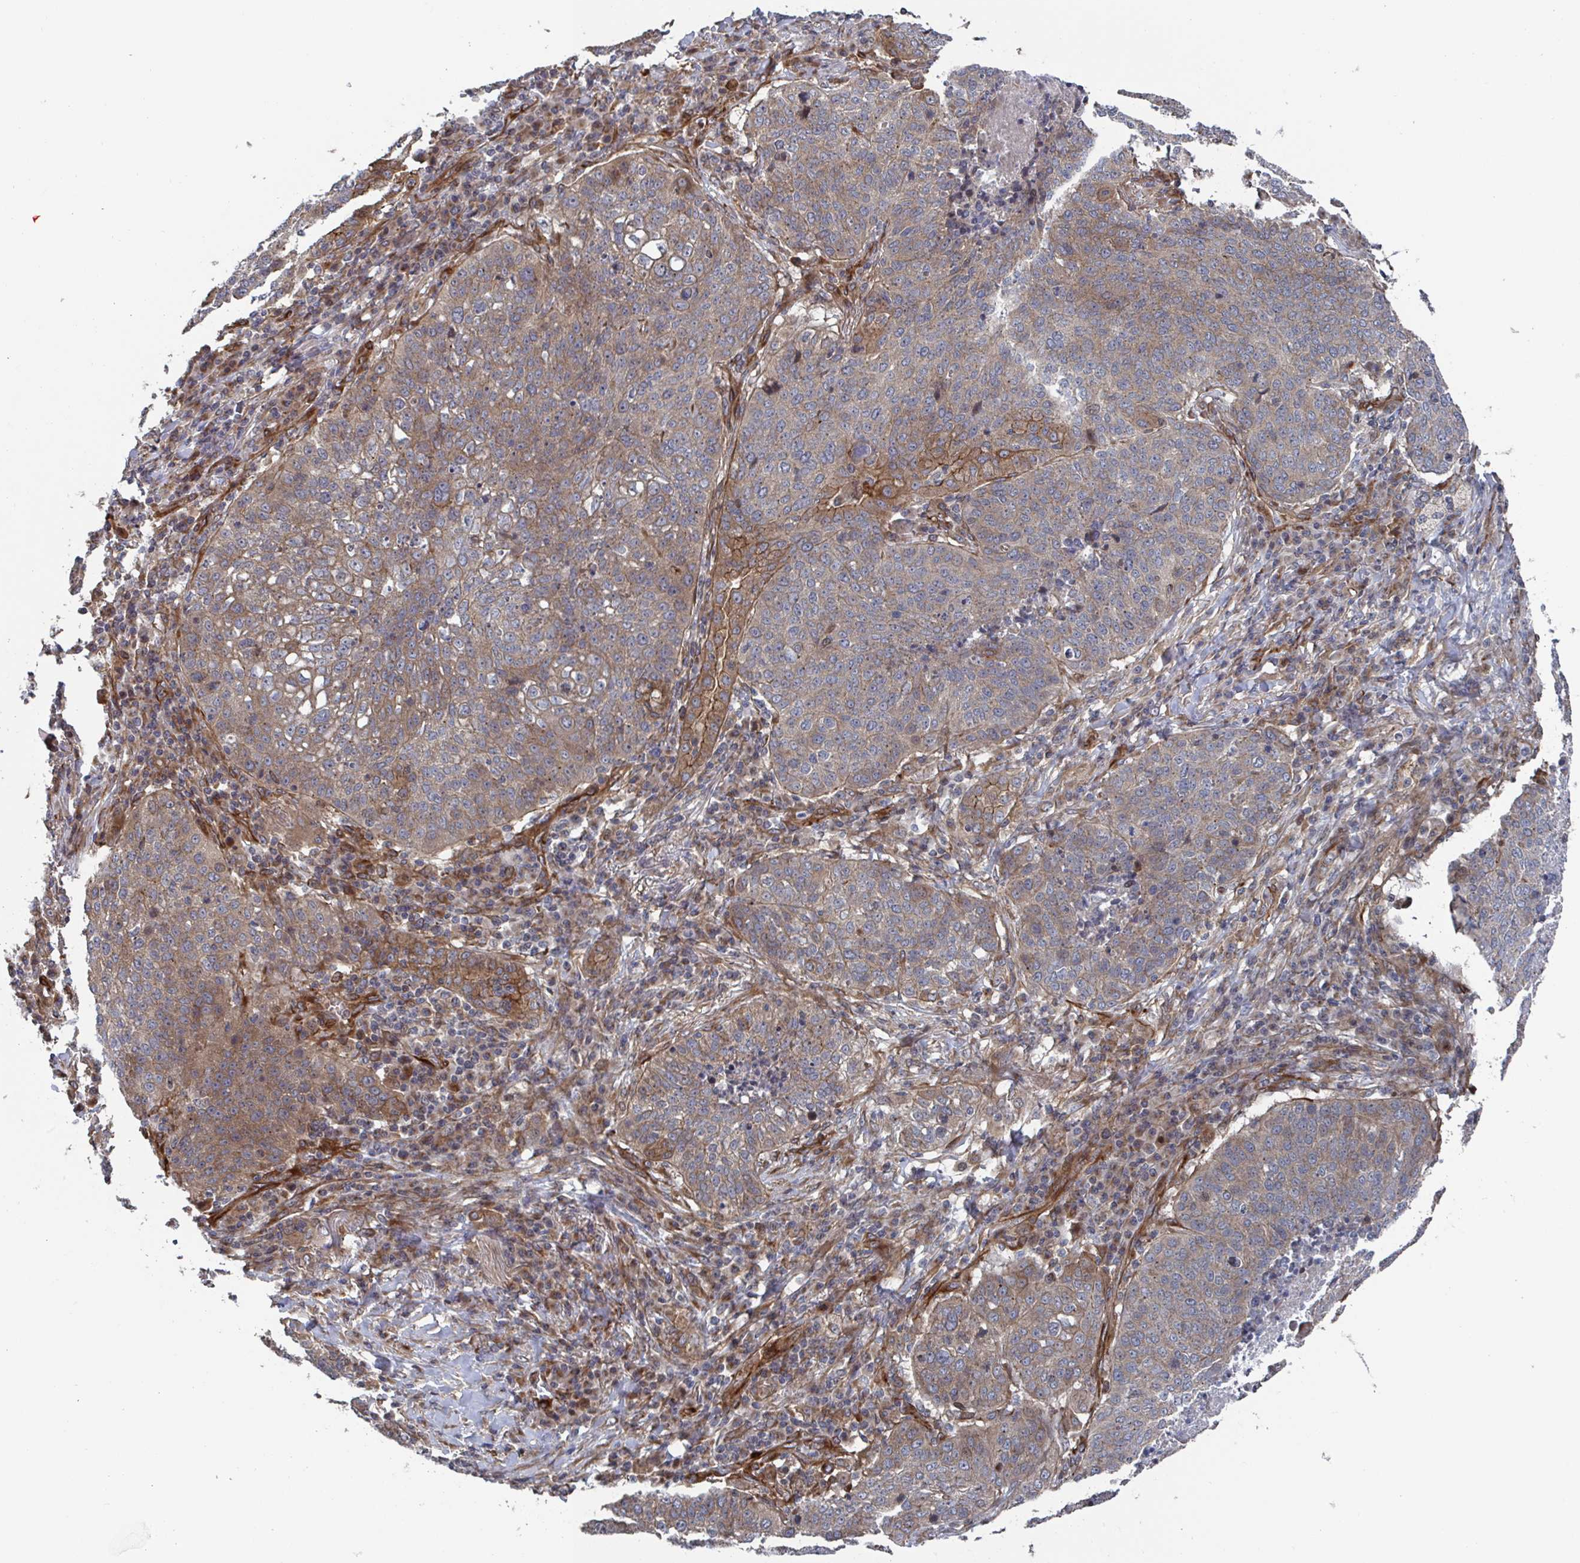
{"staining": {"intensity": "weak", "quantity": "25%-75%", "location": "cytoplasmic/membranous"}, "tissue": "lung cancer", "cell_type": "Tumor cells", "image_type": "cancer", "snomed": [{"axis": "morphology", "description": "Squamous cell carcinoma, NOS"}, {"axis": "topography", "description": "Lung"}], "caption": "Lung cancer (squamous cell carcinoma) stained for a protein shows weak cytoplasmic/membranous positivity in tumor cells.", "gene": "DVL3", "patient": {"sex": "male", "age": 63}}